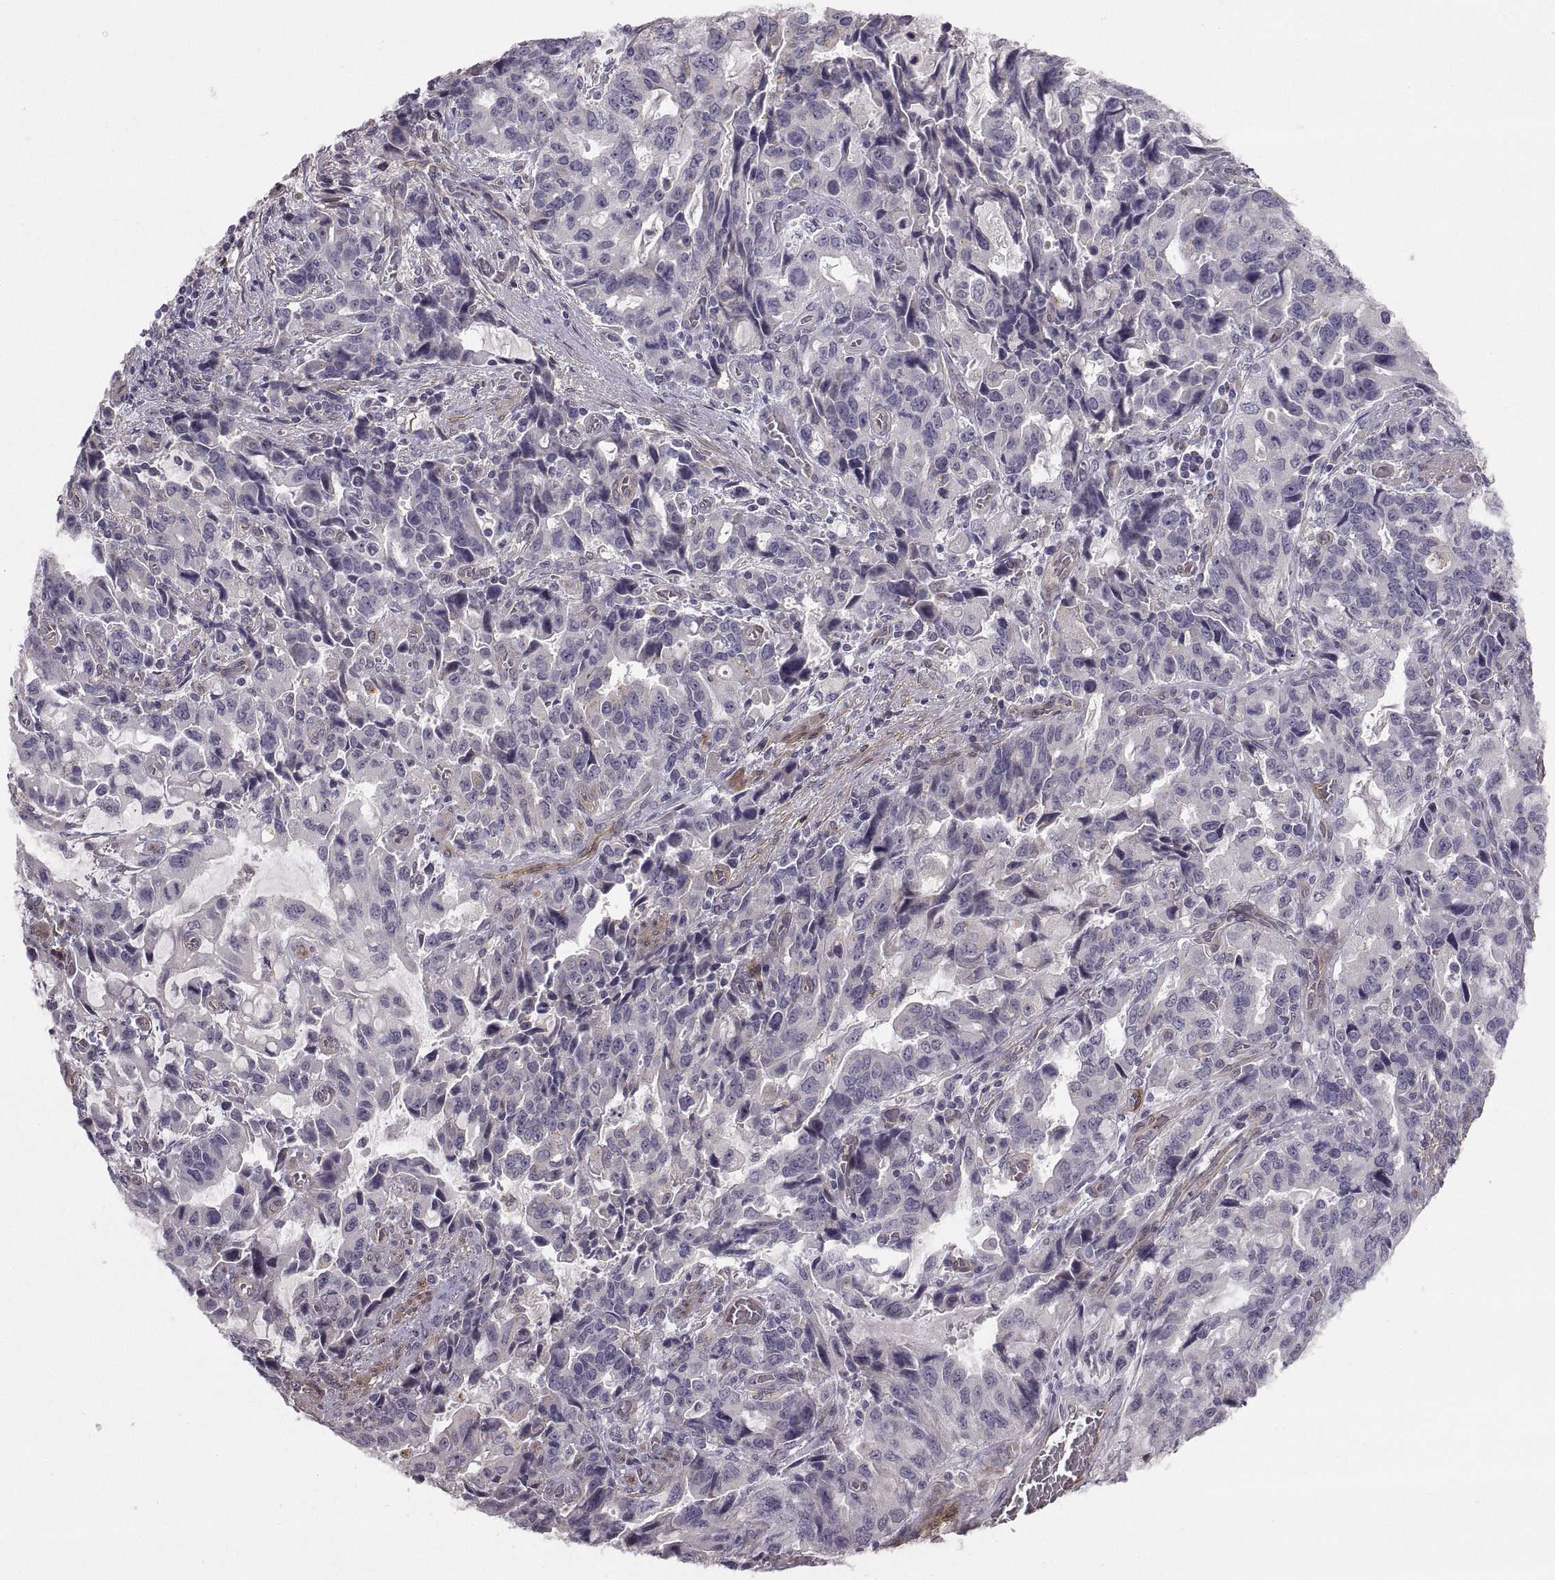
{"staining": {"intensity": "negative", "quantity": "none", "location": "none"}, "tissue": "stomach cancer", "cell_type": "Tumor cells", "image_type": "cancer", "snomed": [{"axis": "morphology", "description": "Adenocarcinoma, NOS"}, {"axis": "topography", "description": "Stomach, upper"}], "caption": "Immunohistochemistry micrograph of neoplastic tissue: stomach cancer stained with DAB (3,3'-diaminobenzidine) displays no significant protein expression in tumor cells.", "gene": "PGM5", "patient": {"sex": "male", "age": 85}}